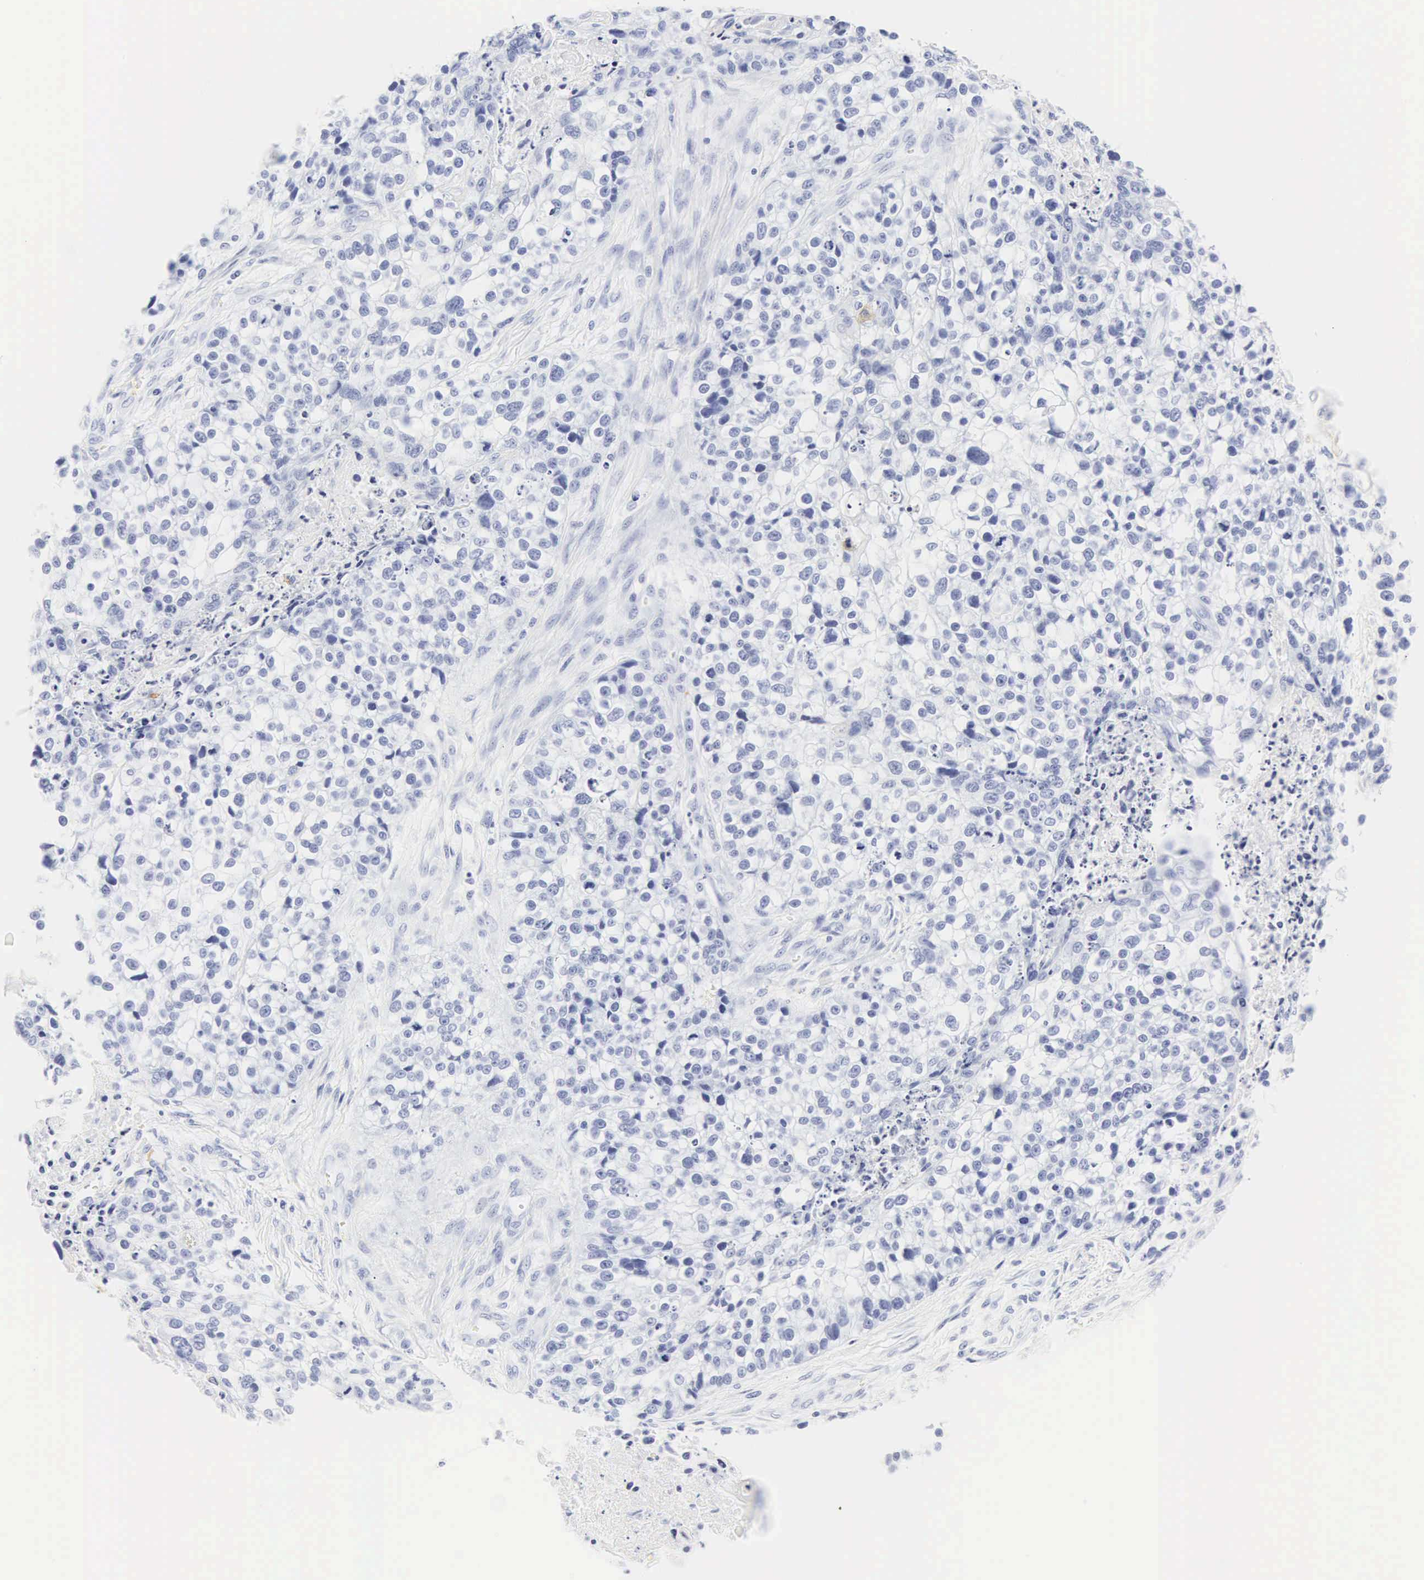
{"staining": {"intensity": "negative", "quantity": "none", "location": "none"}, "tissue": "lung cancer", "cell_type": "Tumor cells", "image_type": "cancer", "snomed": [{"axis": "morphology", "description": "Squamous cell carcinoma, NOS"}, {"axis": "topography", "description": "Lymph node"}, {"axis": "topography", "description": "Lung"}], "caption": "The histopathology image demonstrates no significant positivity in tumor cells of squamous cell carcinoma (lung).", "gene": "CGB3", "patient": {"sex": "male", "age": 74}}